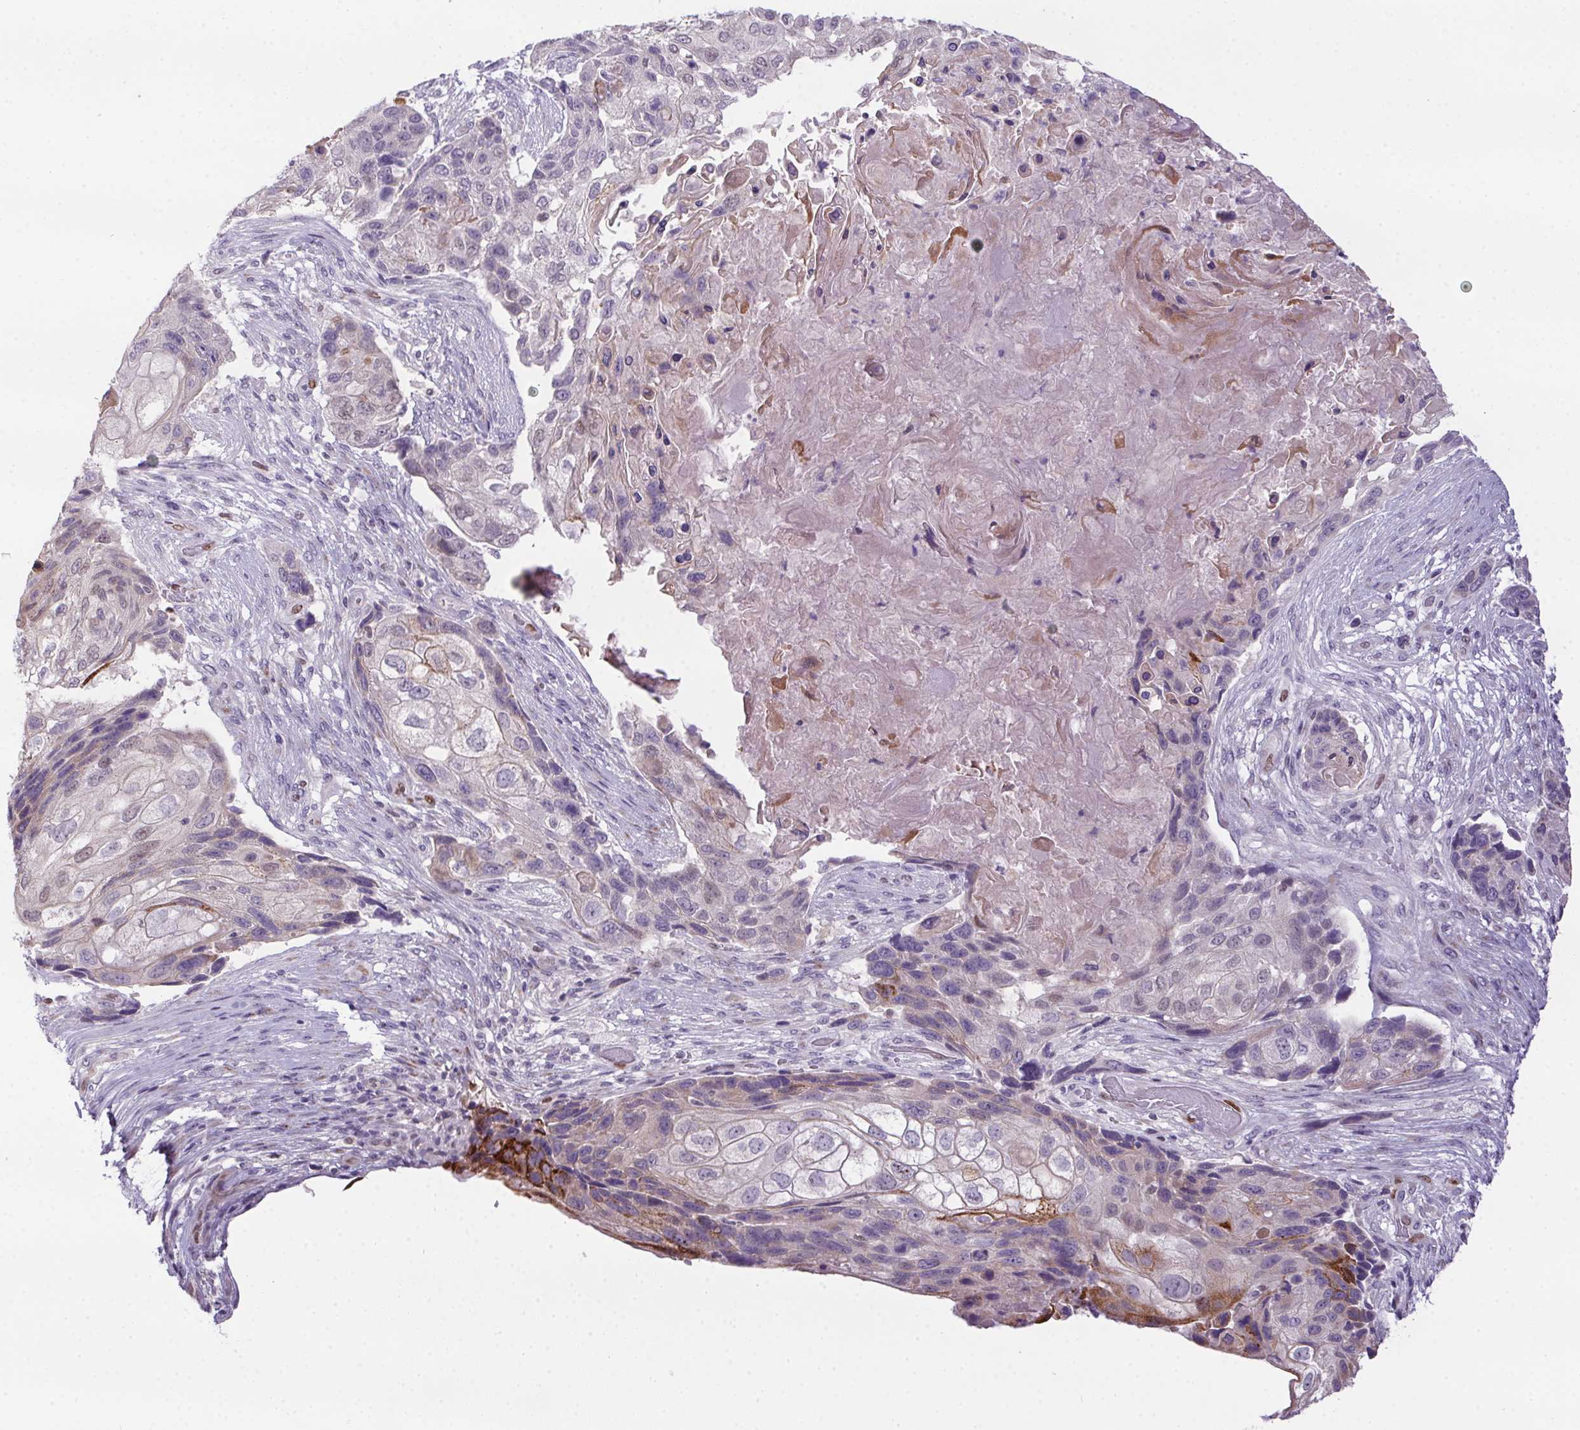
{"staining": {"intensity": "moderate", "quantity": "<25%", "location": "cytoplasmic/membranous"}, "tissue": "lung cancer", "cell_type": "Tumor cells", "image_type": "cancer", "snomed": [{"axis": "morphology", "description": "Squamous cell carcinoma, NOS"}, {"axis": "topography", "description": "Lung"}], "caption": "Protein staining of lung cancer tissue demonstrates moderate cytoplasmic/membranous staining in approximately <25% of tumor cells. The staining was performed using DAB (3,3'-diaminobenzidine) to visualize the protein expression in brown, while the nuclei were stained in blue with hematoxylin (Magnification: 20x).", "gene": "SP9", "patient": {"sex": "male", "age": 69}}